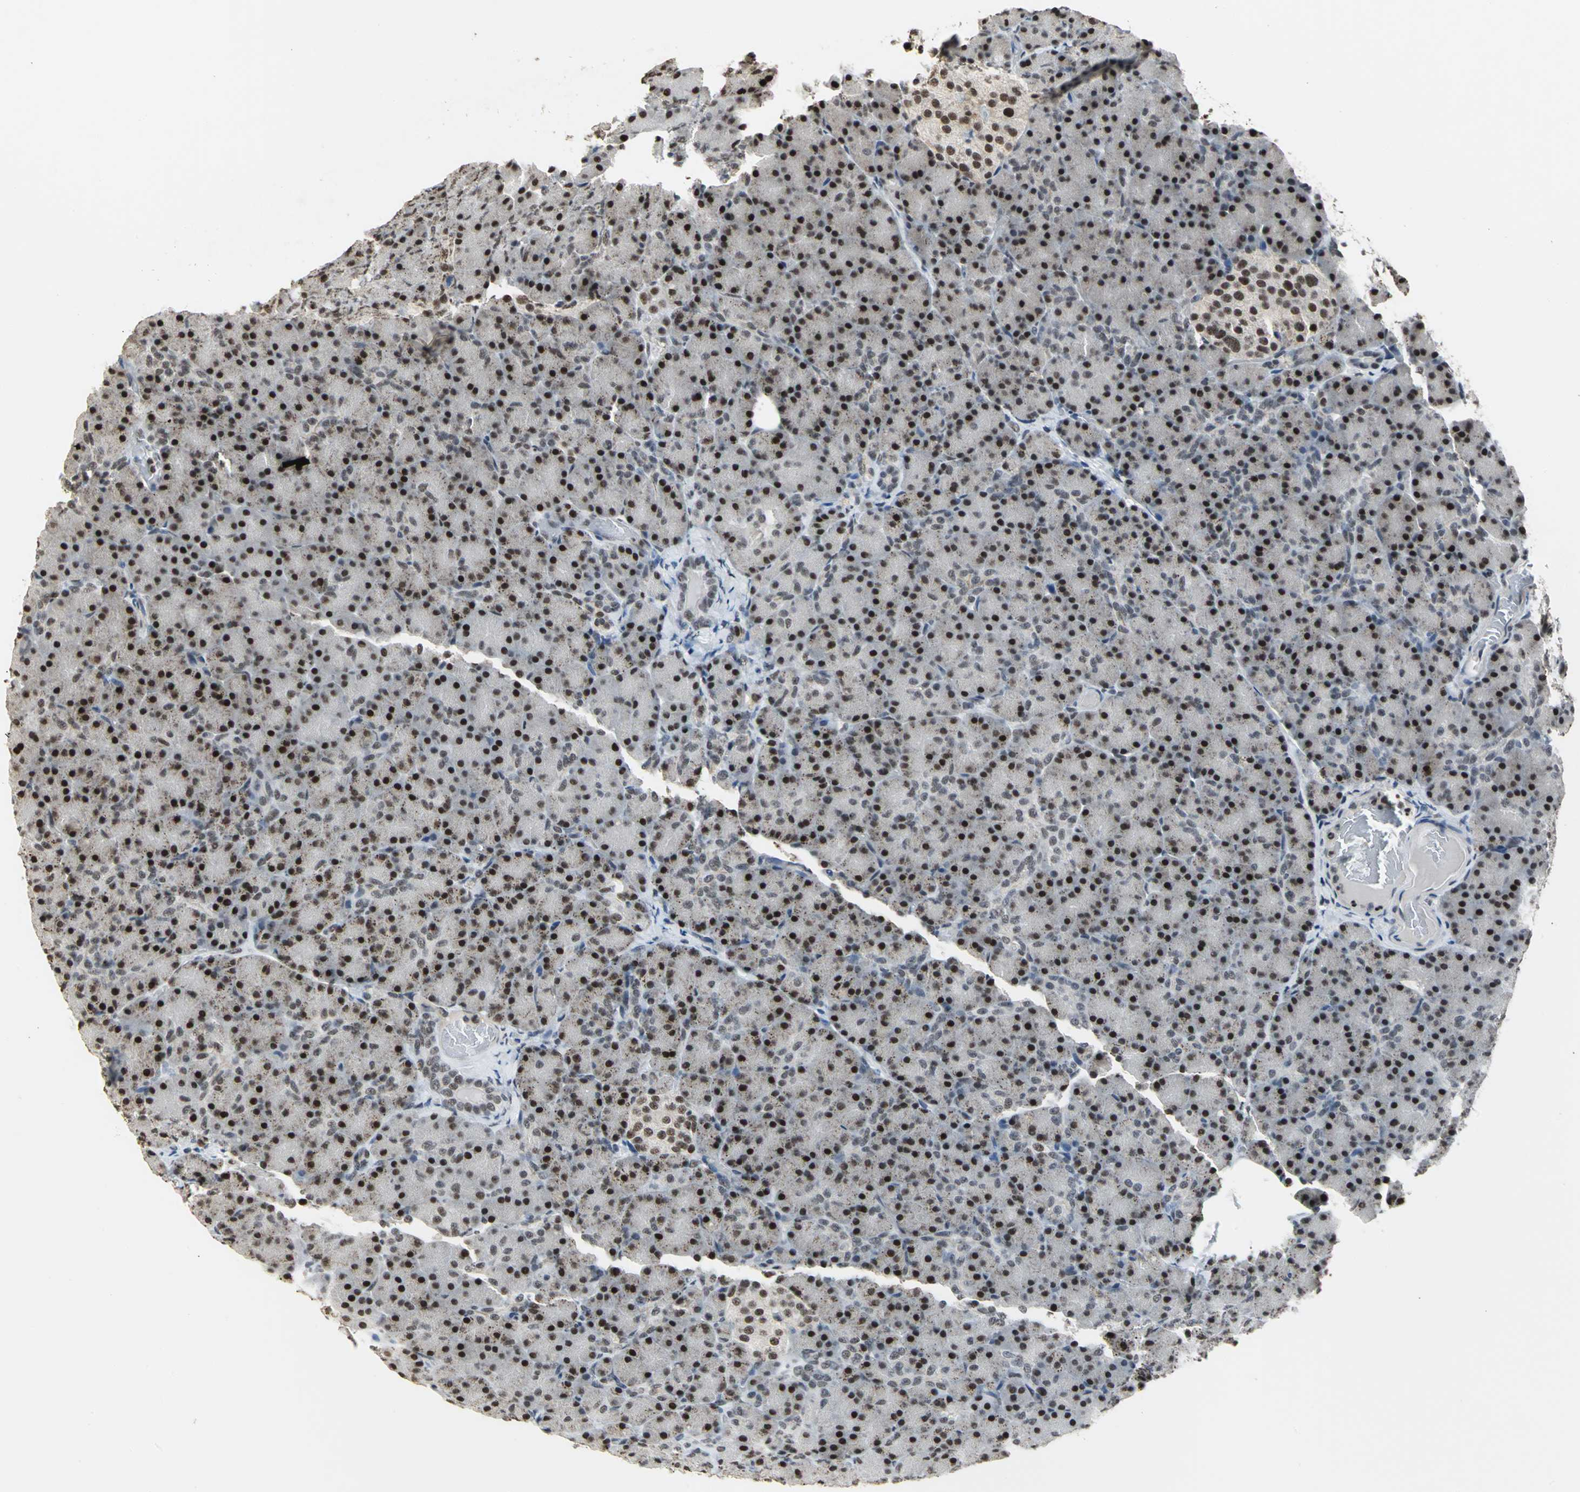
{"staining": {"intensity": "strong", "quantity": ">75%", "location": "nuclear"}, "tissue": "pancreas", "cell_type": "Exocrine glandular cells", "image_type": "normal", "snomed": [{"axis": "morphology", "description": "Normal tissue, NOS"}, {"axis": "topography", "description": "Pancreas"}], "caption": "High-magnification brightfield microscopy of unremarkable pancreas stained with DAB (brown) and counterstained with hematoxylin (blue). exocrine glandular cells exhibit strong nuclear expression is appreciated in approximately>75% of cells. The protein of interest is shown in brown color, while the nuclei are stained blue.", "gene": "CCDC88C", "patient": {"sex": "female", "age": 43}}